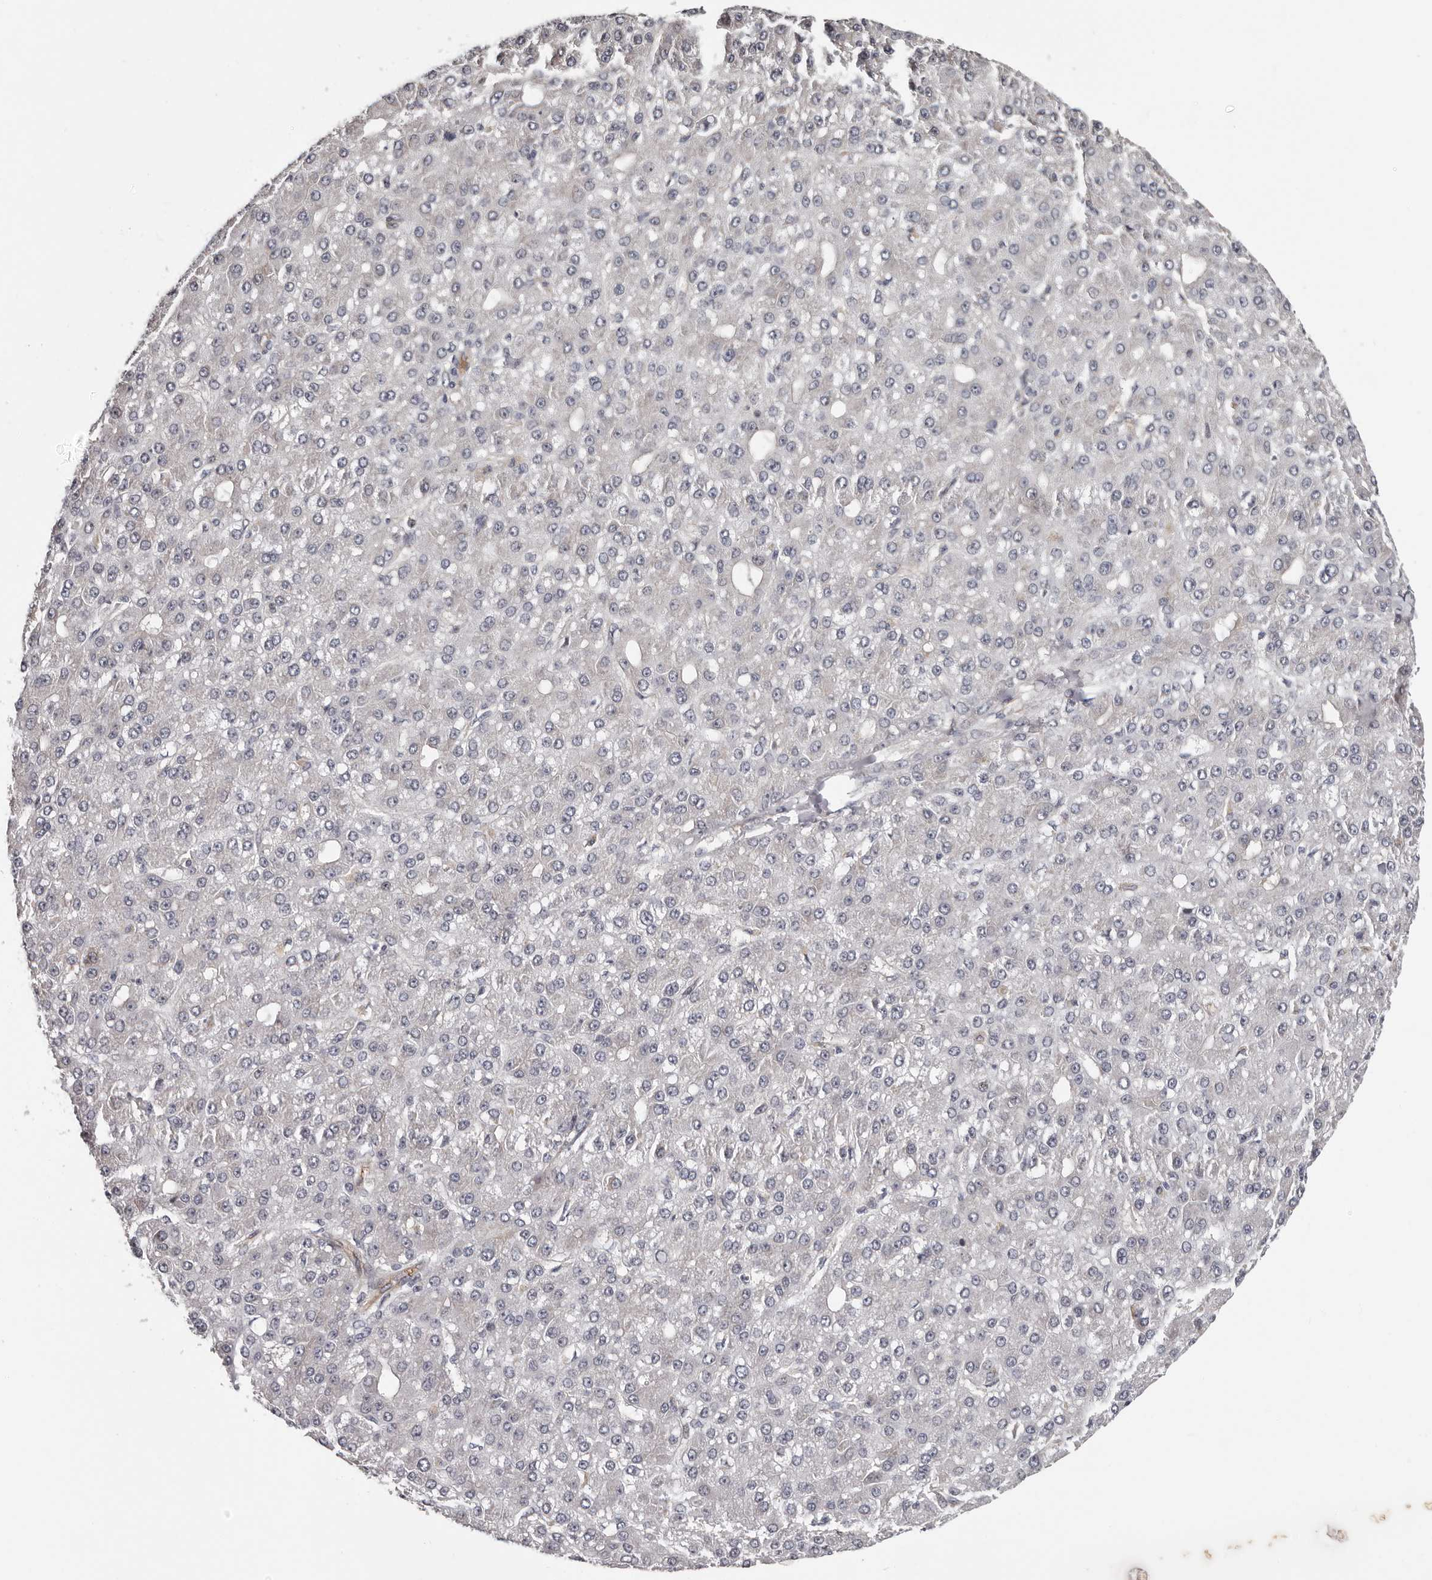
{"staining": {"intensity": "weak", "quantity": "<25%", "location": "cytoplasmic/membranous"}, "tissue": "liver cancer", "cell_type": "Tumor cells", "image_type": "cancer", "snomed": [{"axis": "morphology", "description": "Carcinoma, Hepatocellular, NOS"}, {"axis": "topography", "description": "Liver"}], "caption": "There is no significant expression in tumor cells of liver hepatocellular carcinoma.", "gene": "MED8", "patient": {"sex": "male", "age": 67}}